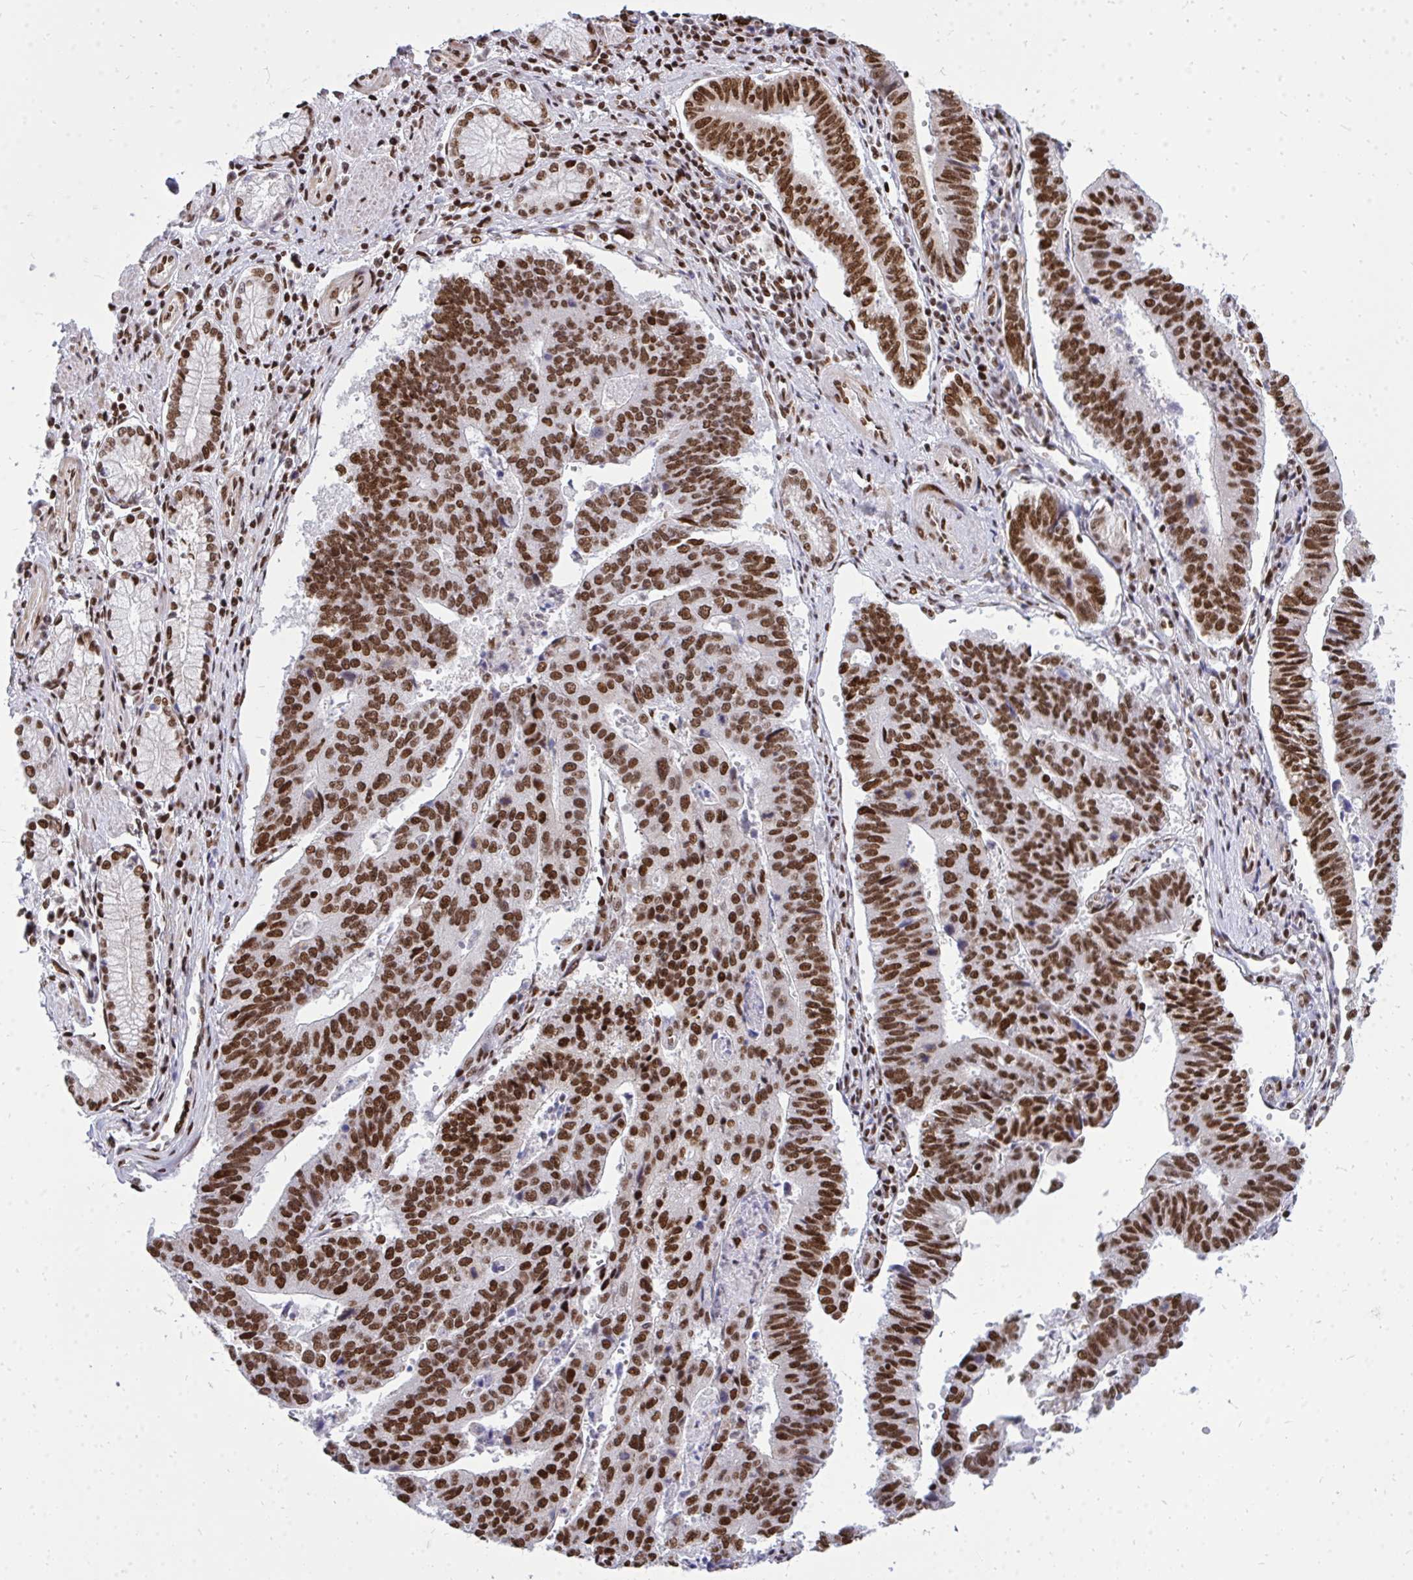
{"staining": {"intensity": "strong", "quantity": ">75%", "location": "nuclear"}, "tissue": "stomach cancer", "cell_type": "Tumor cells", "image_type": "cancer", "snomed": [{"axis": "morphology", "description": "Adenocarcinoma, NOS"}, {"axis": "topography", "description": "Stomach"}], "caption": "Immunohistochemical staining of stomach cancer demonstrates high levels of strong nuclear staining in about >75% of tumor cells.", "gene": "TBL1Y", "patient": {"sex": "male", "age": 59}}